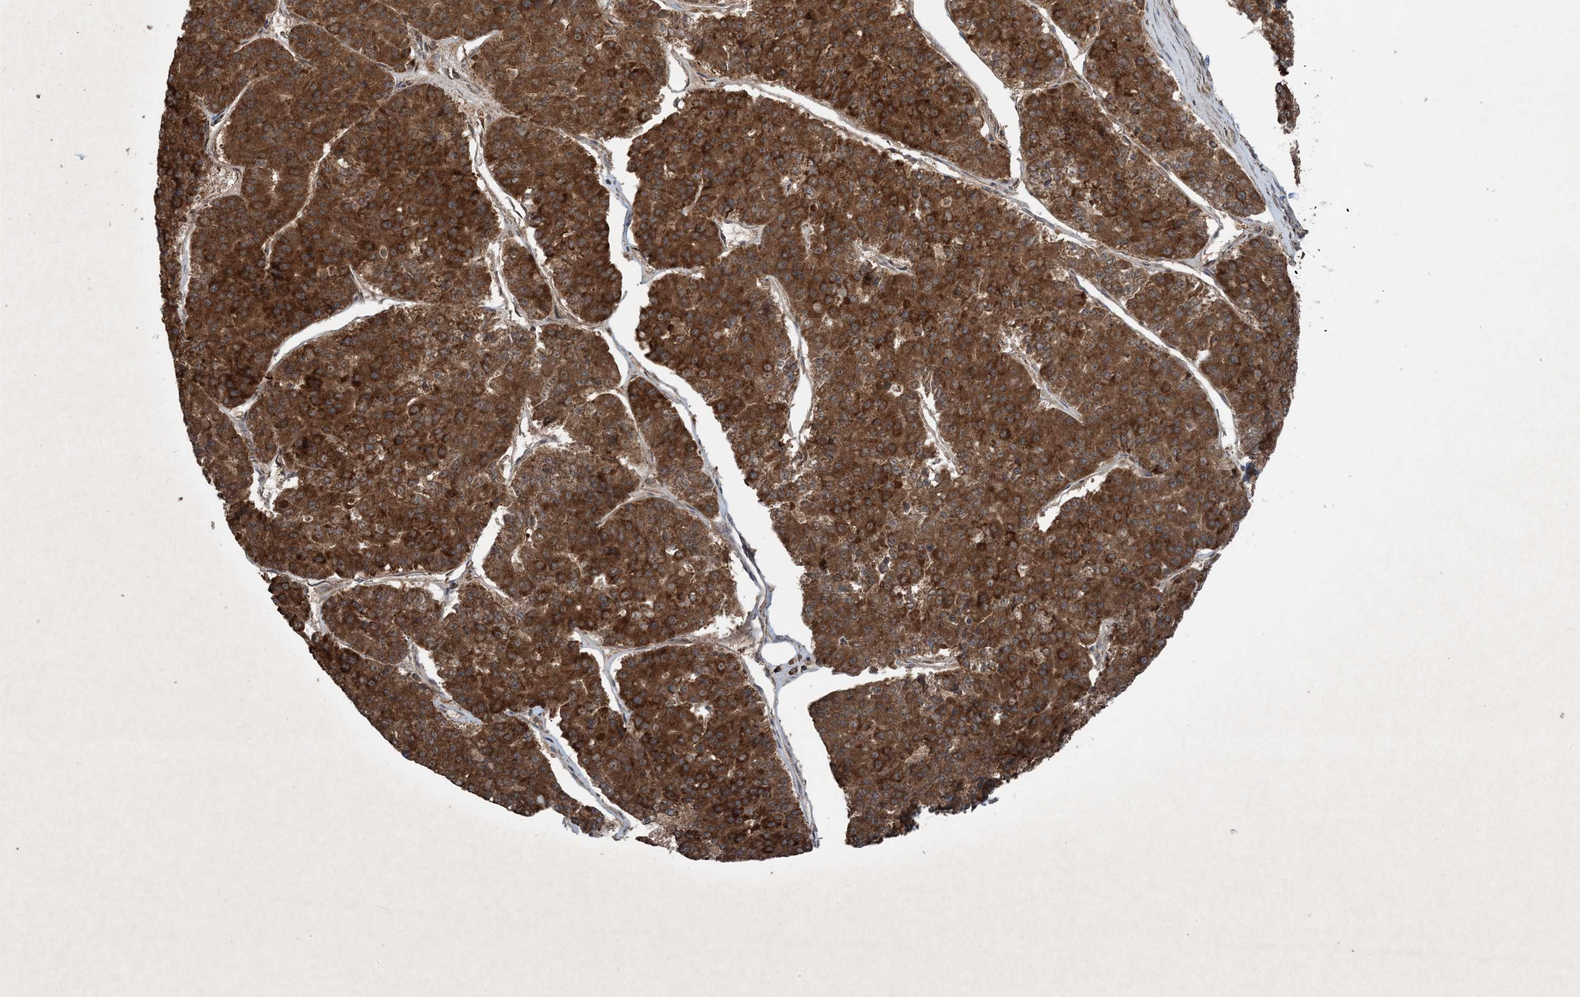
{"staining": {"intensity": "strong", "quantity": ">75%", "location": "cytoplasmic/membranous"}, "tissue": "pancreatic cancer", "cell_type": "Tumor cells", "image_type": "cancer", "snomed": [{"axis": "morphology", "description": "Adenocarcinoma, NOS"}, {"axis": "topography", "description": "Pancreas"}], "caption": "Human adenocarcinoma (pancreatic) stained with a brown dye reveals strong cytoplasmic/membranous positive positivity in approximately >75% of tumor cells.", "gene": "GNG5", "patient": {"sex": "male", "age": 50}}